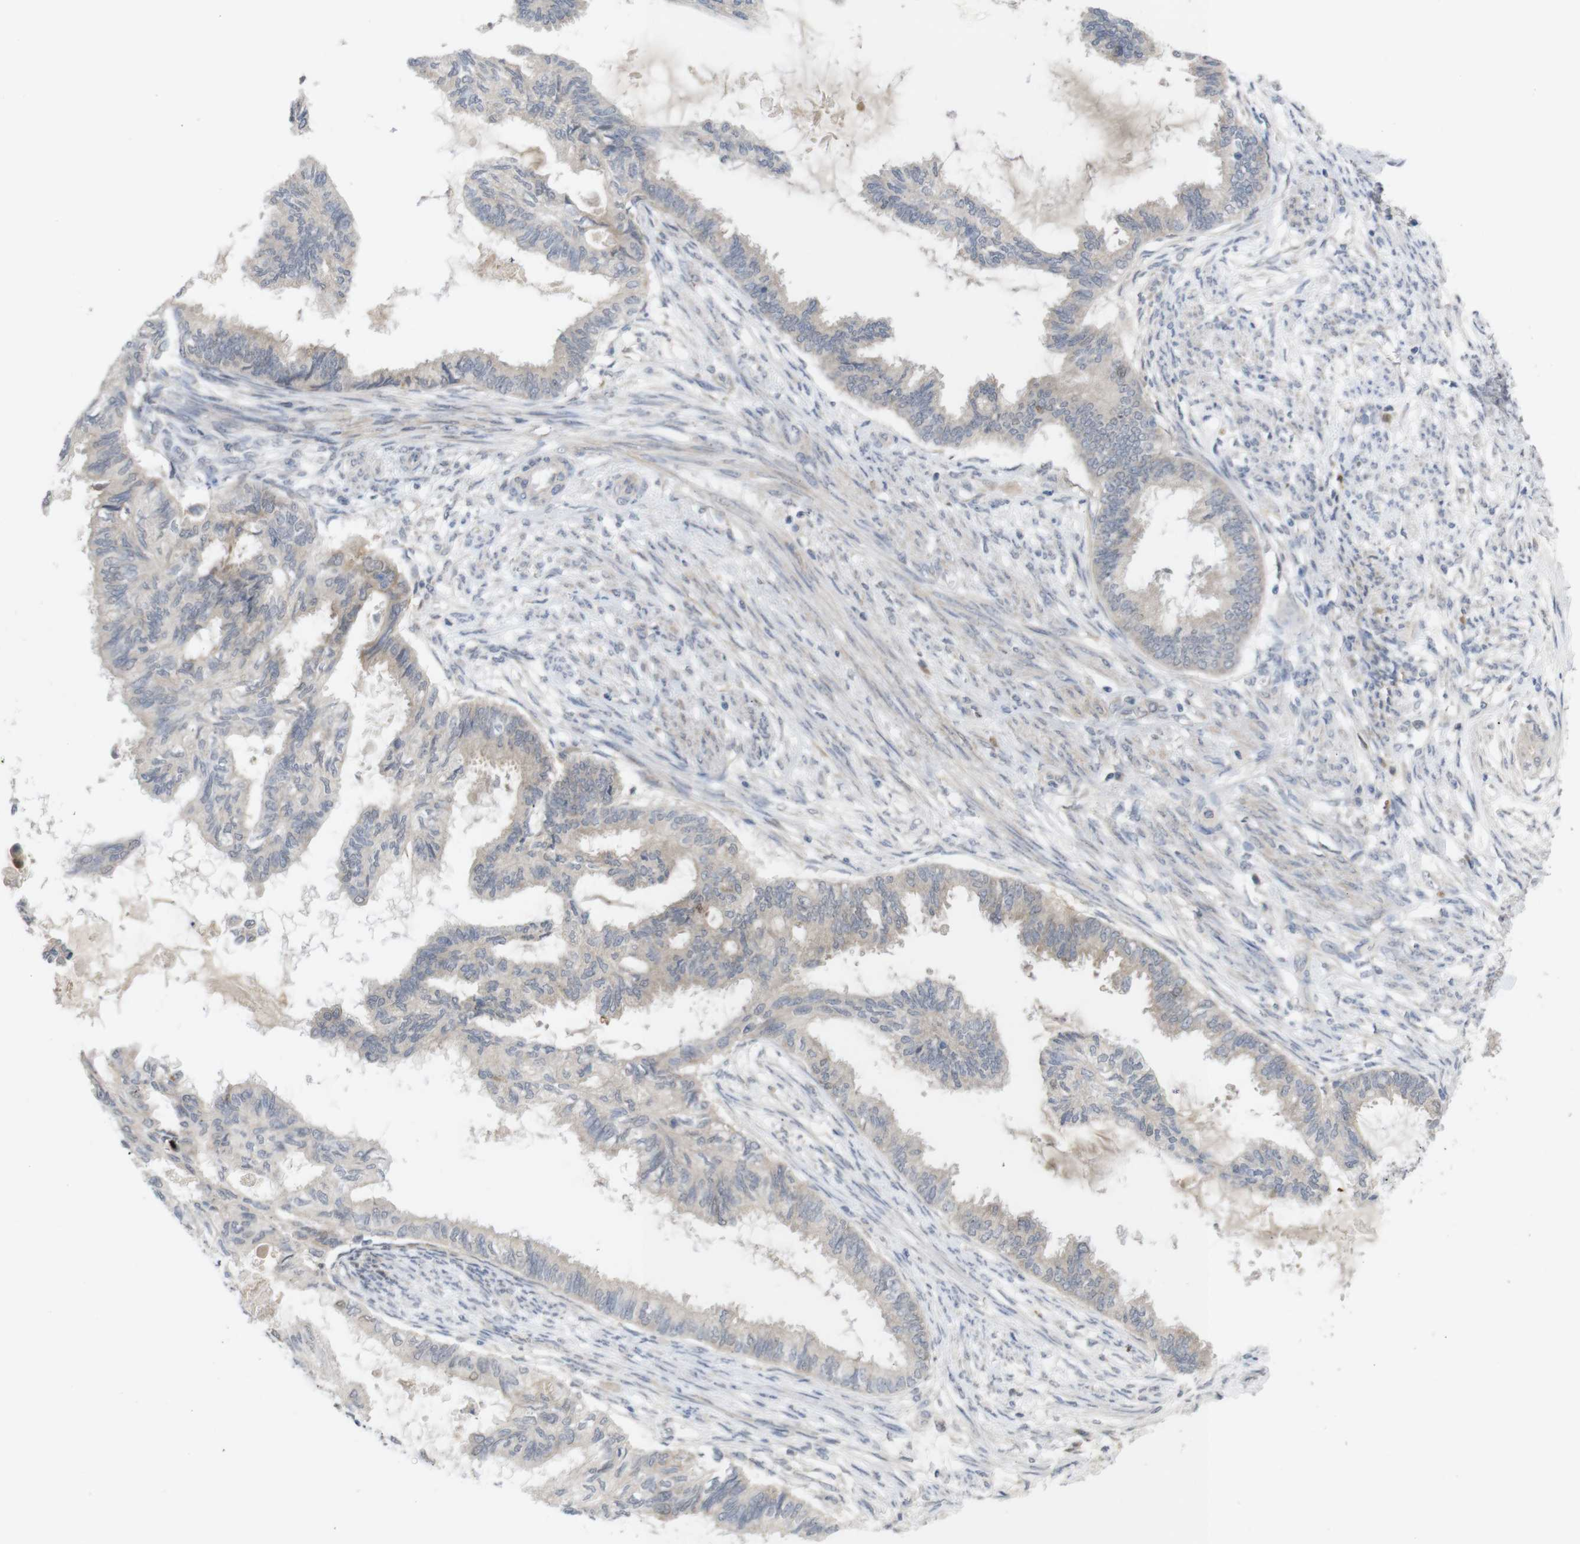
{"staining": {"intensity": "weak", "quantity": "25%-75%", "location": "cytoplasmic/membranous"}, "tissue": "cervical cancer", "cell_type": "Tumor cells", "image_type": "cancer", "snomed": [{"axis": "morphology", "description": "Normal tissue, NOS"}, {"axis": "morphology", "description": "Adenocarcinoma, NOS"}, {"axis": "topography", "description": "Cervix"}, {"axis": "topography", "description": "Endometrium"}], "caption": "A low amount of weak cytoplasmic/membranous expression is present in about 25%-75% of tumor cells in cervical adenocarcinoma tissue.", "gene": "BCAR3", "patient": {"sex": "female", "age": 86}}